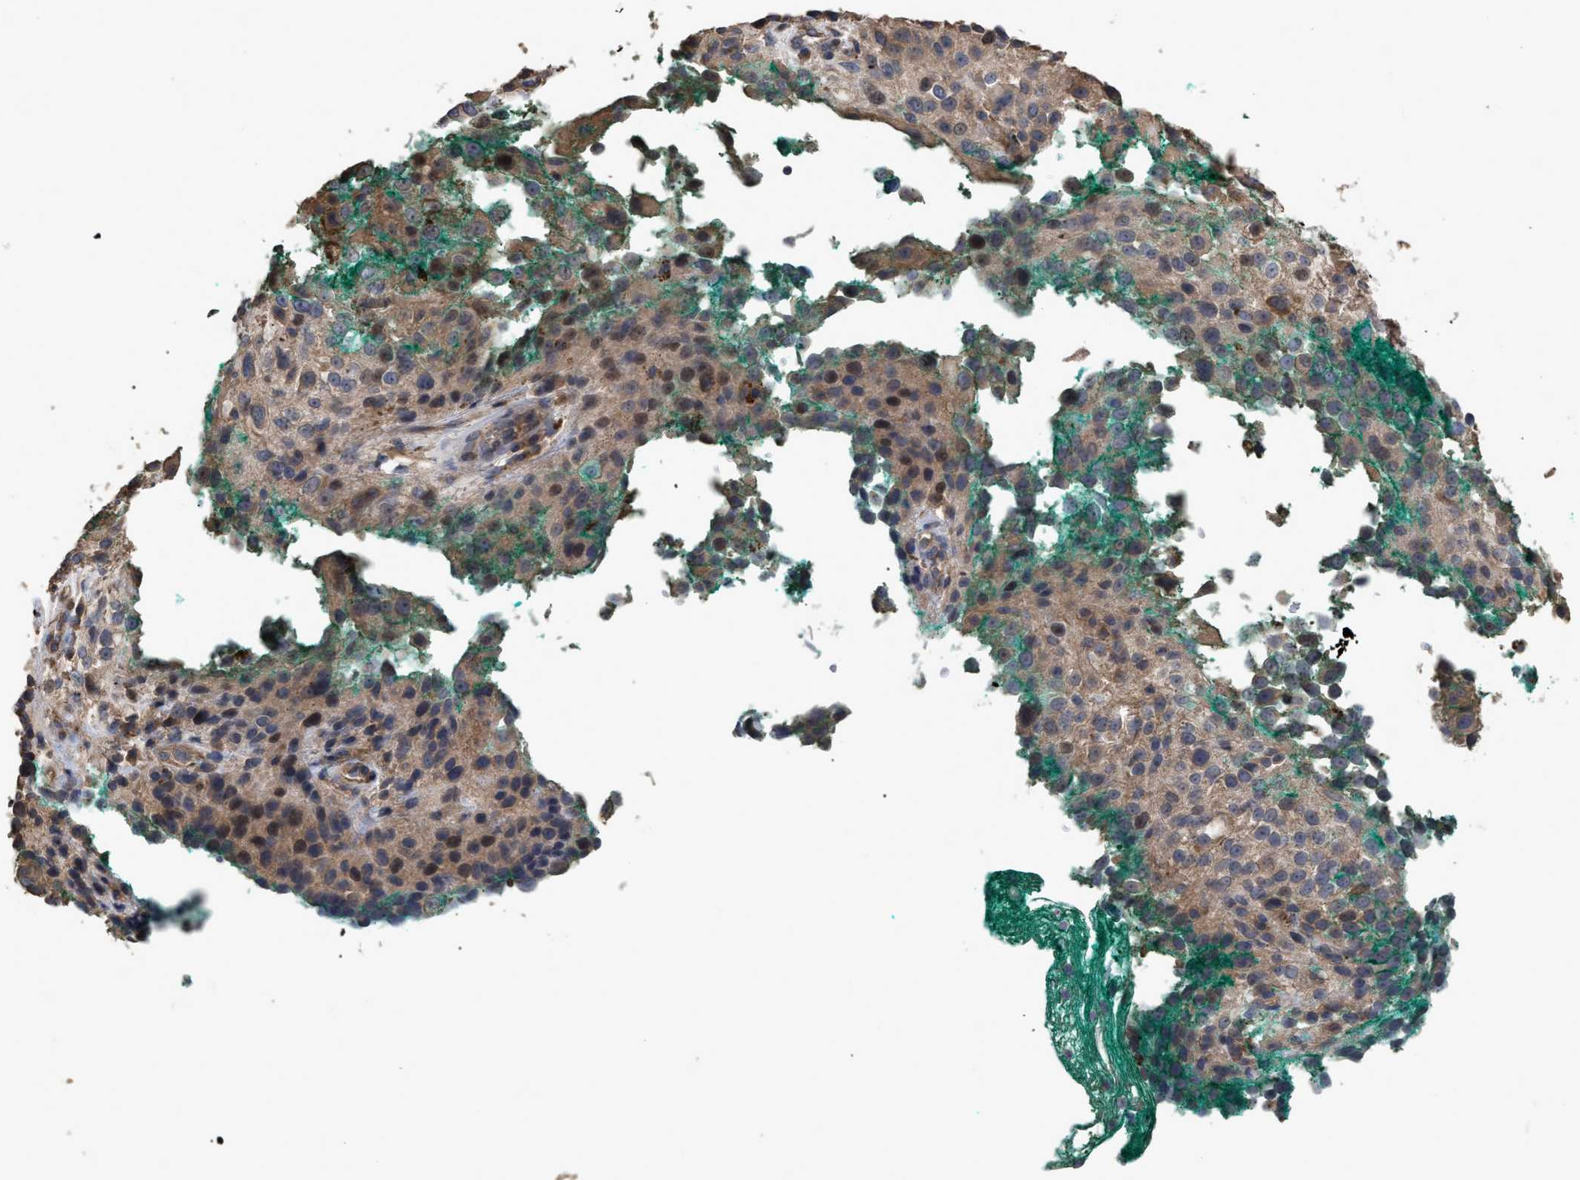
{"staining": {"intensity": "weak", "quantity": "<25%", "location": "cytoplasmic/membranous"}, "tissue": "melanoma", "cell_type": "Tumor cells", "image_type": "cancer", "snomed": [{"axis": "morphology", "description": "Necrosis, NOS"}, {"axis": "morphology", "description": "Malignant melanoma, NOS"}, {"axis": "topography", "description": "Skin"}], "caption": "Human malignant melanoma stained for a protein using immunohistochemistry (IHC) demonstrates no positivity in tumor cells.", "gene": "BTN2A1", "patient": {"sex": "female", "age": 87}}